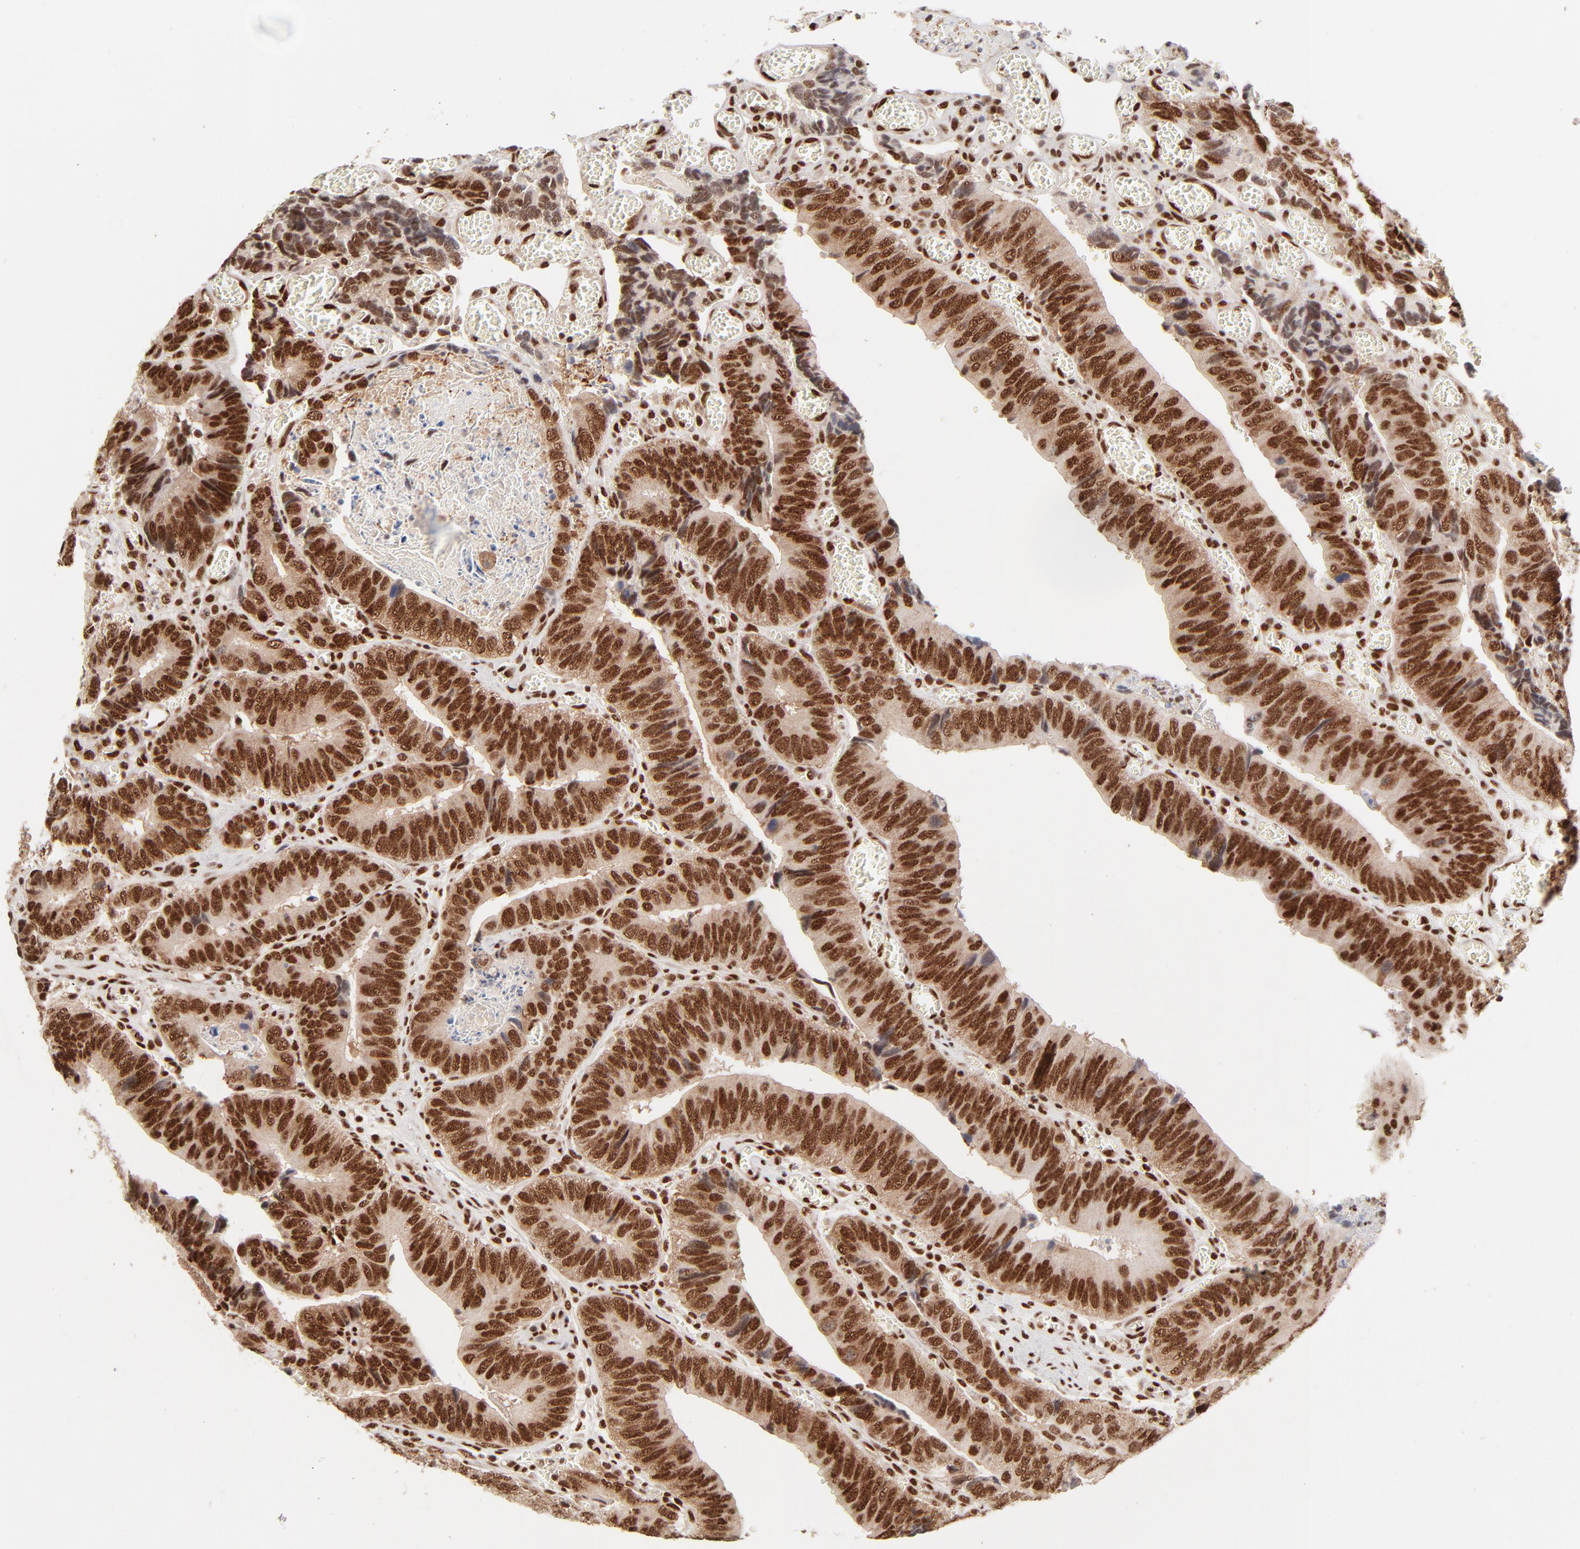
{"staining": {"intensity": "strong", "quantity": ">75%", "location": "nuclear"}, "tissue": "colorectal cancer", "cell_type": "Tumor cells", "image_type": "cancer", "snomed": [{"axis": "morphology", "description": "Adenocarcinoma, NOS"}, {"axis": "topography", "description": "Colon"}], "caption": "There is high levels of strong nuclear positivity in tumor cells of colorectal cancer (adenocarcinoma), as demonstrated by immunohistochemical staining (brown color).", "gene": "TARDBP", "patient": {"sex": "male", "age": 72}}